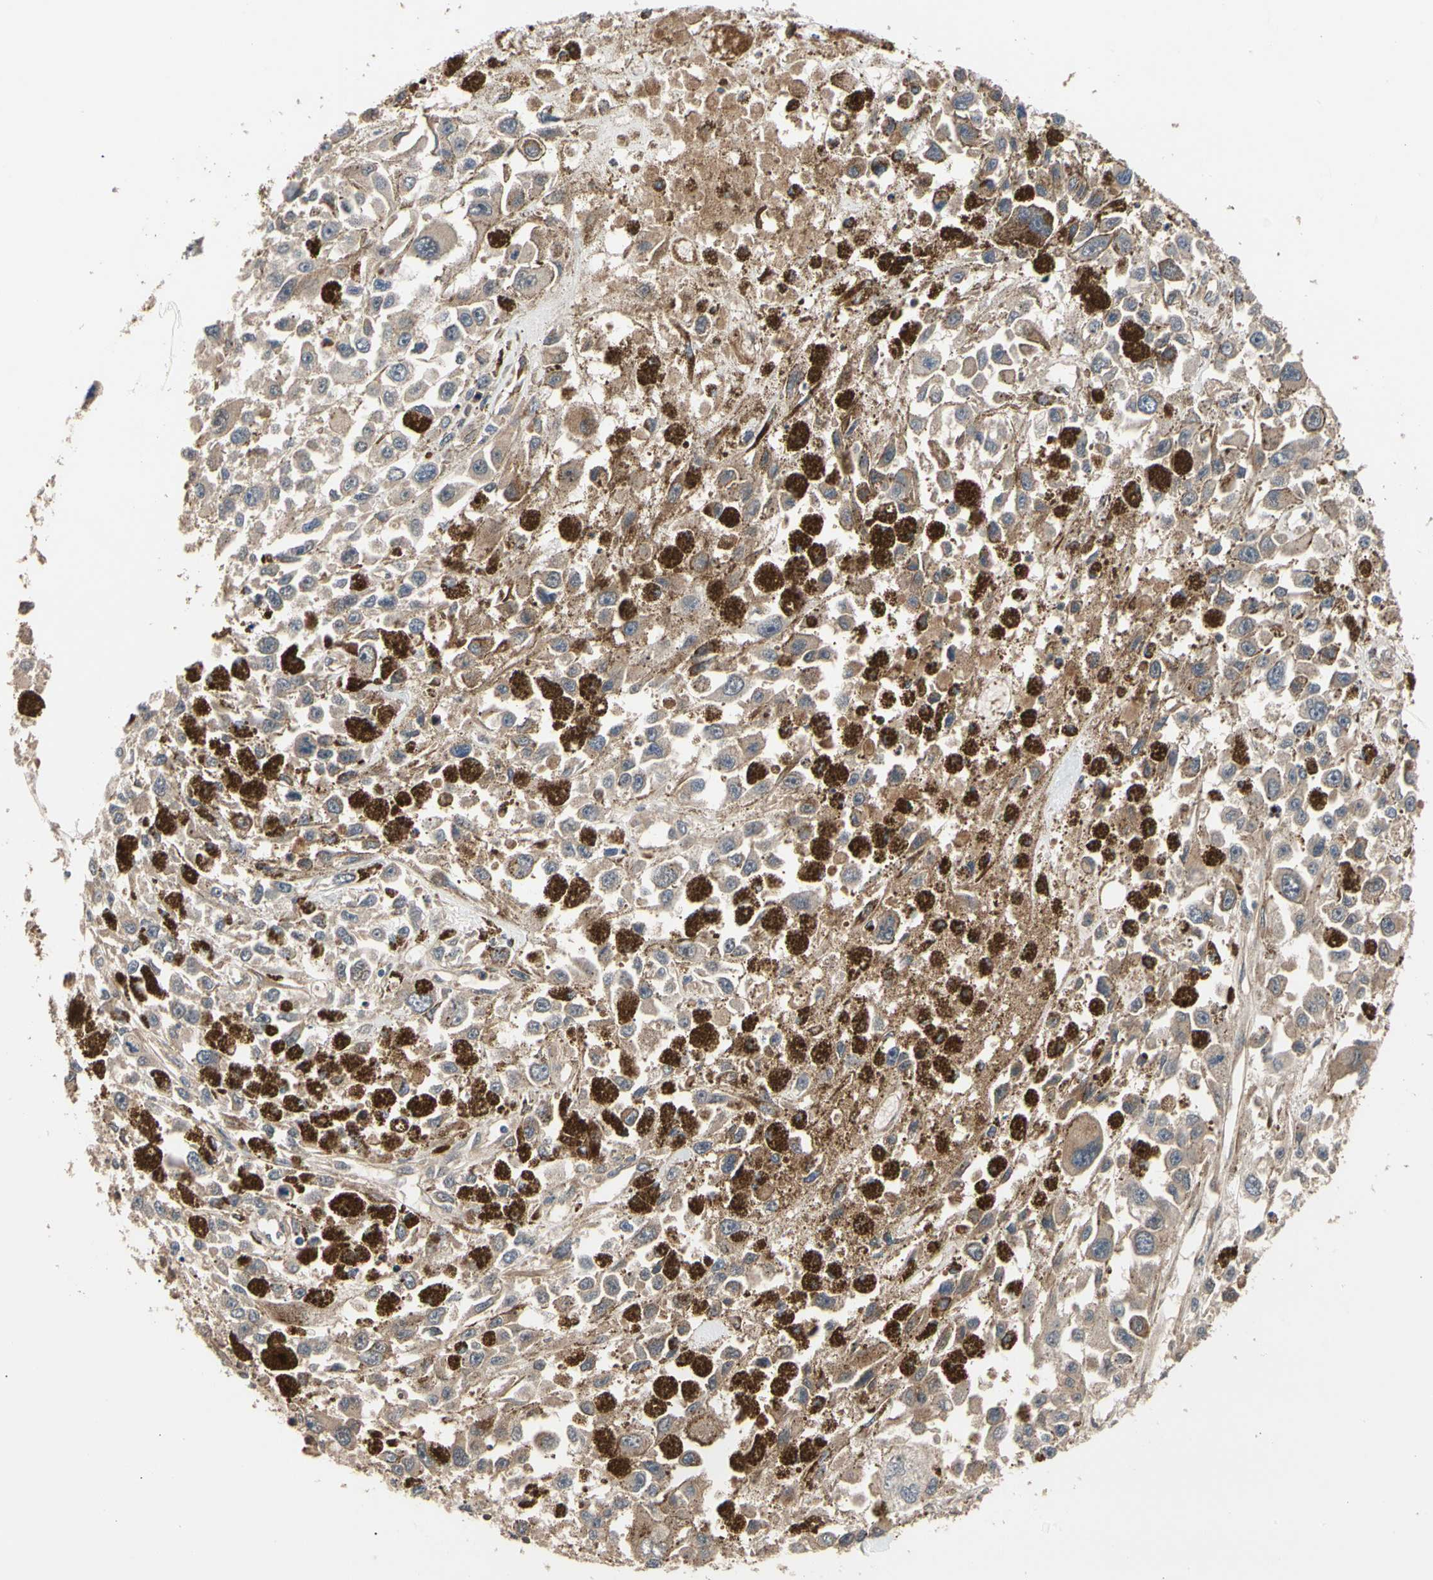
{"staining": {"intensity": "weak", "quantity": ">75%", "location": "cytoplasmic/membranous"}, "tissue": "melanoma", "cell_type": "Tumor cells", "image_type": "cancer", "snomed": [{"axis": "morphology", "description": "Malignant melanoma, Metastatic site"}, {"axis": "topography", "description": "Lymph node"}], "caption": "The histopathology image demonstrates staining of melanoma, revealing weak cytoplasmic/membranous protein expression (brown color) within tumor cells.", "gene": "CYTIP", "patient": {"sex": "male", "age": 59}}